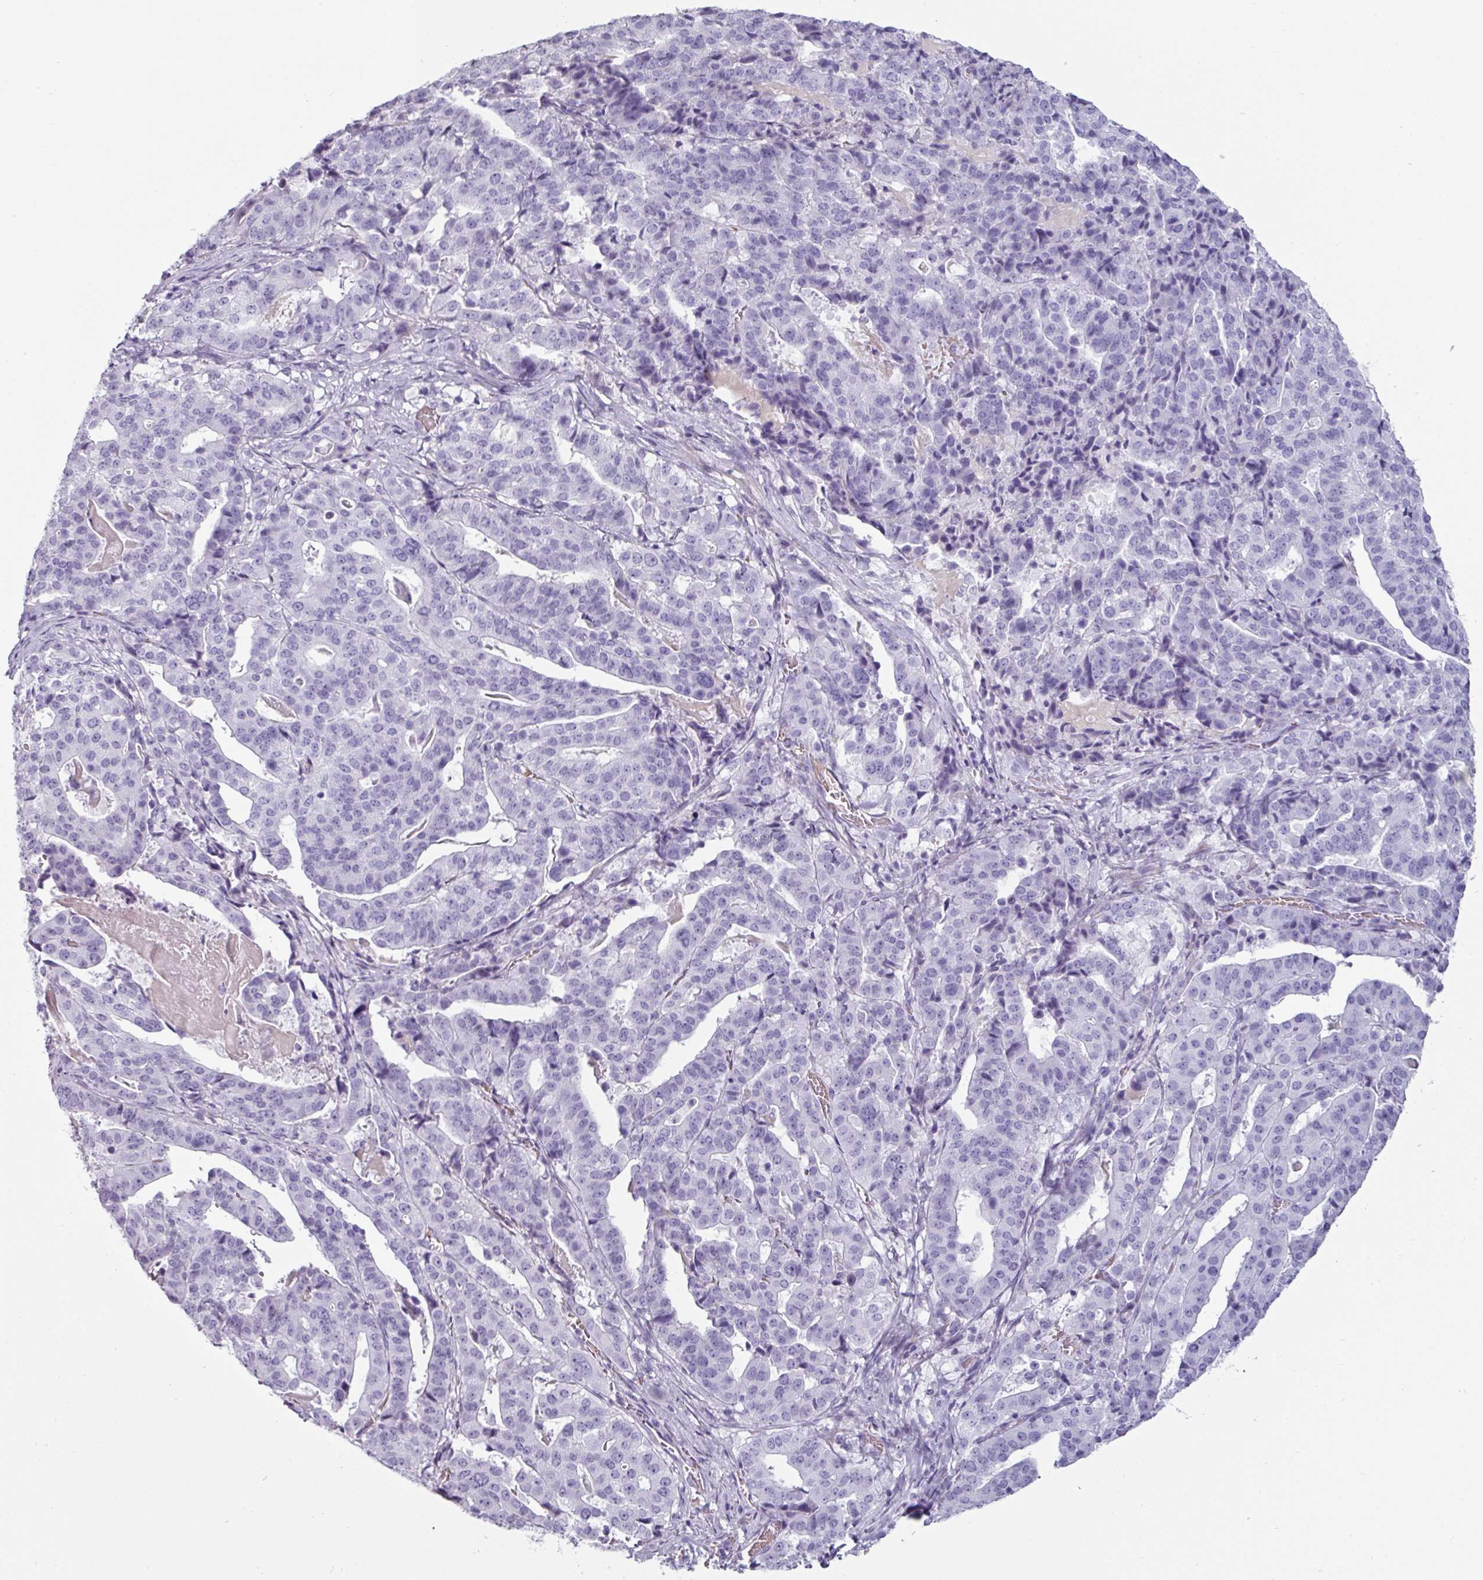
{"staining": {"intensity": "negative", "quantity": "none", "location": "none"}, "tissue": "stomach cancer", "cell_type": "Tumor cells", "image_type": "cancer", "snomed": [{"axis": "morphology", "description": "Adenocarcinoma, NOS"}, {"axis": "topography", "description": "Stomach"}], "caption": "Tumor cells are negative for protein expression in human stomach cancer.", "gene": "CLCA1", "patient": {"sex": "male", "age": 48}}